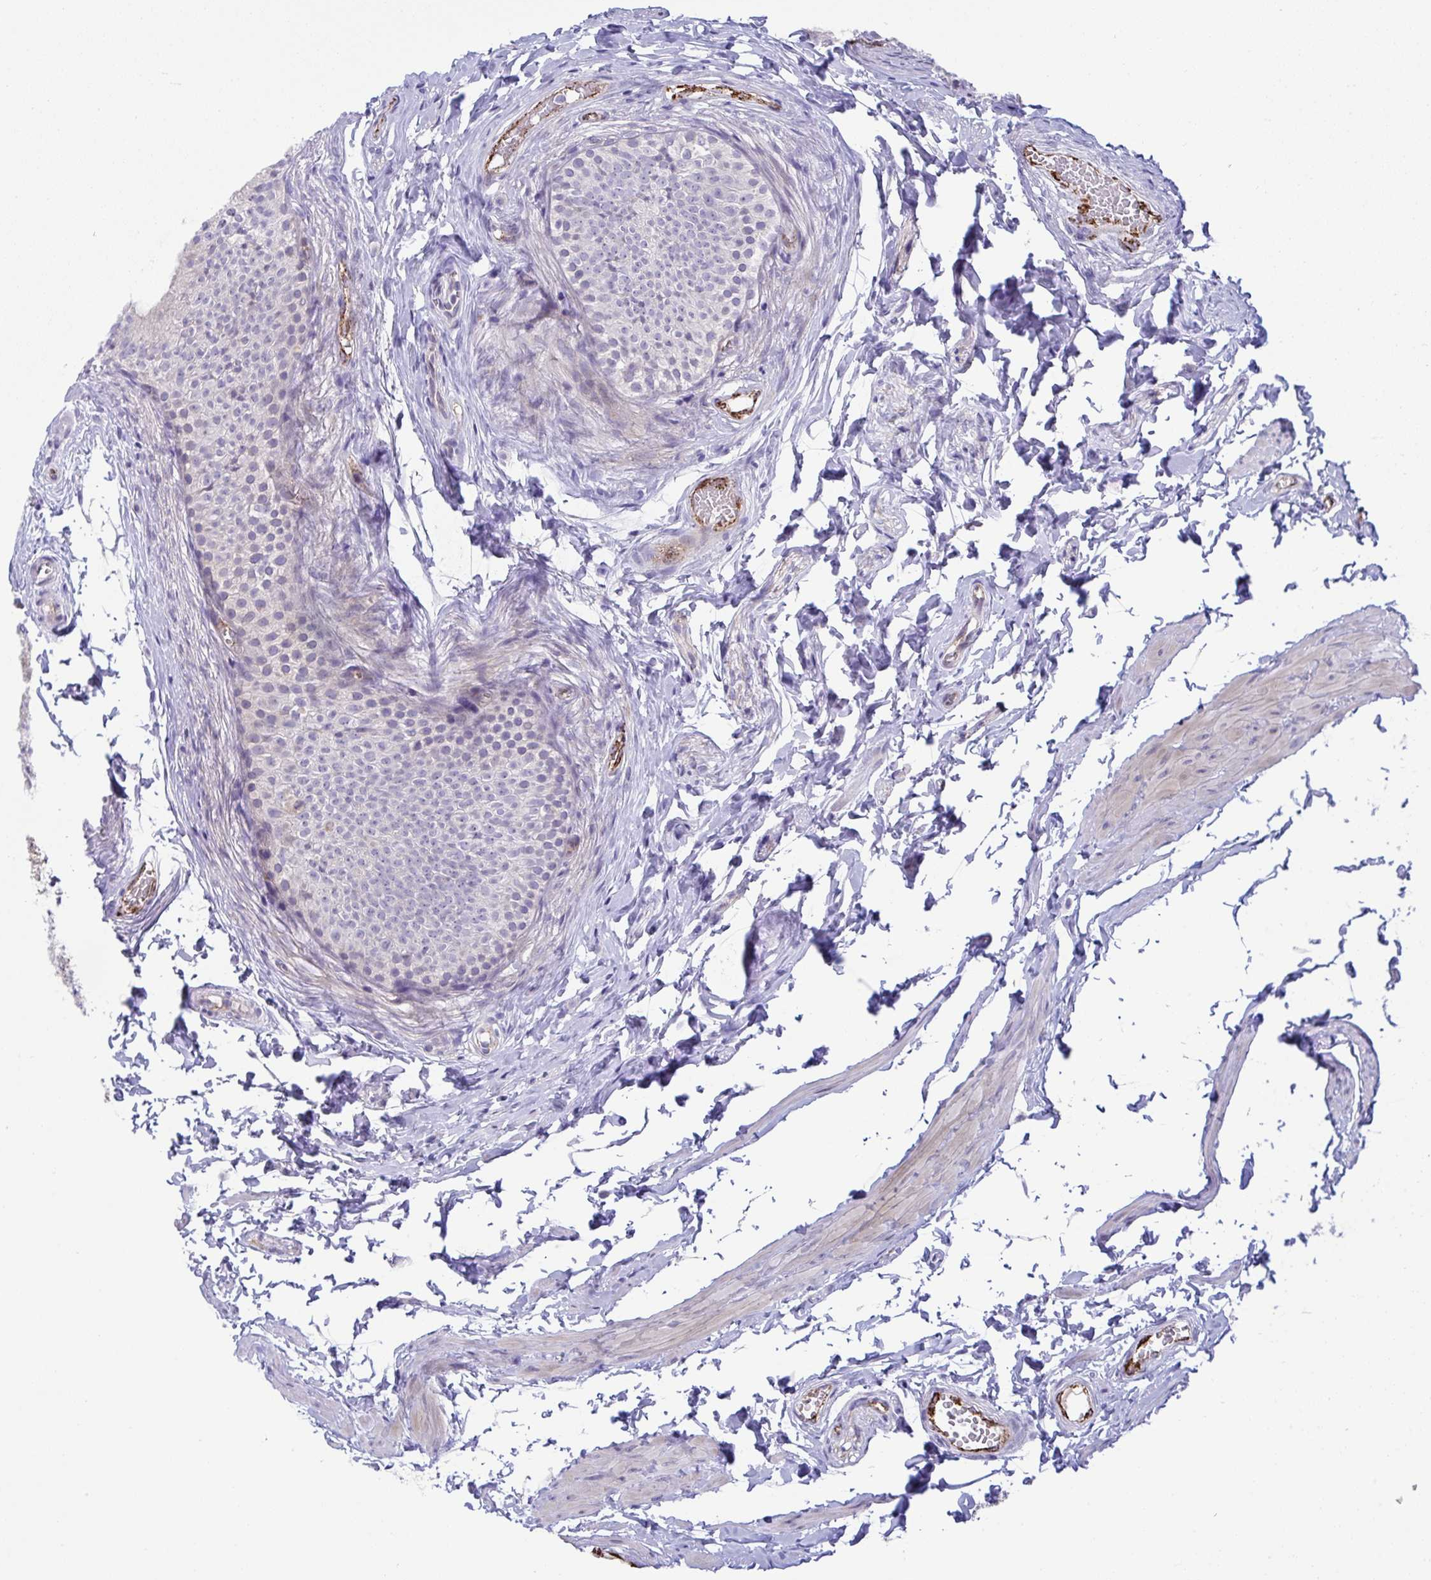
{"staining": {"intensity": "negative", "quantity": "none", "location": "none"}, "tissue": "epididymis", "cell_type": "Glandular cells", "image_type": "normal", "snomed": [{"axis": "morphology", "description": "Normal tissue, NOS"}, {"axis": "topography", "description": "Epididymis, spermatic cord, NOS"}, {"axis": "topography", "description": "Epididymis"}, {"axis": "topography", "description": "Peripheral nerve tissue"}], "caption": "Immunohistochemistry (IHC) micrograph of normal epididymis: human epididymis stained with DAB (3,3'-diaminobenzidine) demonstrates no significant protein expression in glandular cells.", "gene": "TOR1AIP2", "patient": {"sex": "male", "age": 29}}